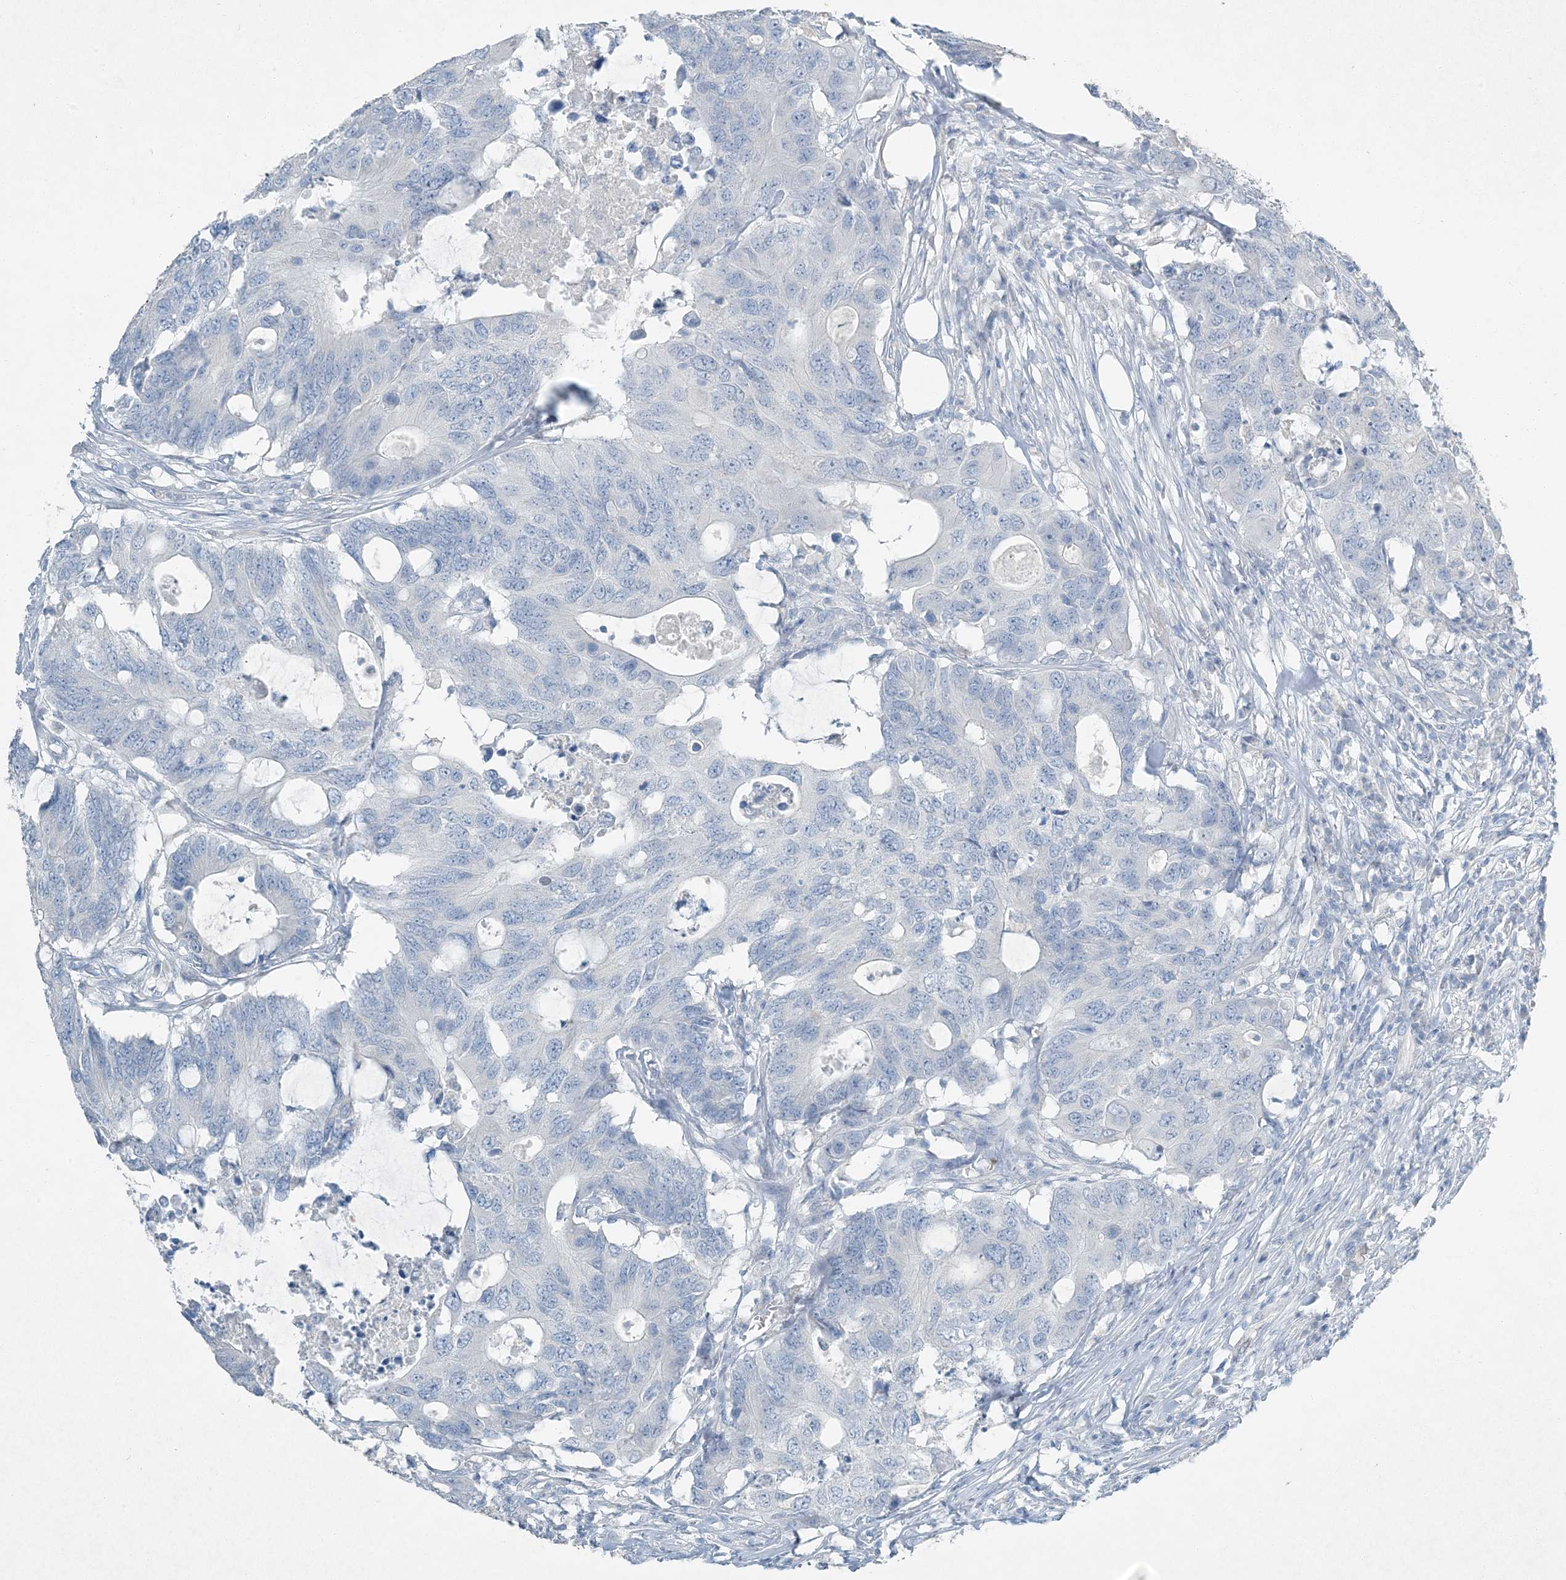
{"staining": {"intensity": "negative", "quantity": "none", "location": "none"}, "tissue": "colorectal cancer", "cell_type": "Tumor cells", "image_type": "cancer", "snomed": [{"axis": "morphology", "description": "Adenocarcinoma, NOS"}, {"axis": "topography", "description": "Colon"}], "caption": "The immunohistochemistry (IHC) image has no significant staining in tumor cells of colorectal adenocarcinoma tissue.", "gene": "PGM5", "patient": {"sex": "male", "age": 71}}